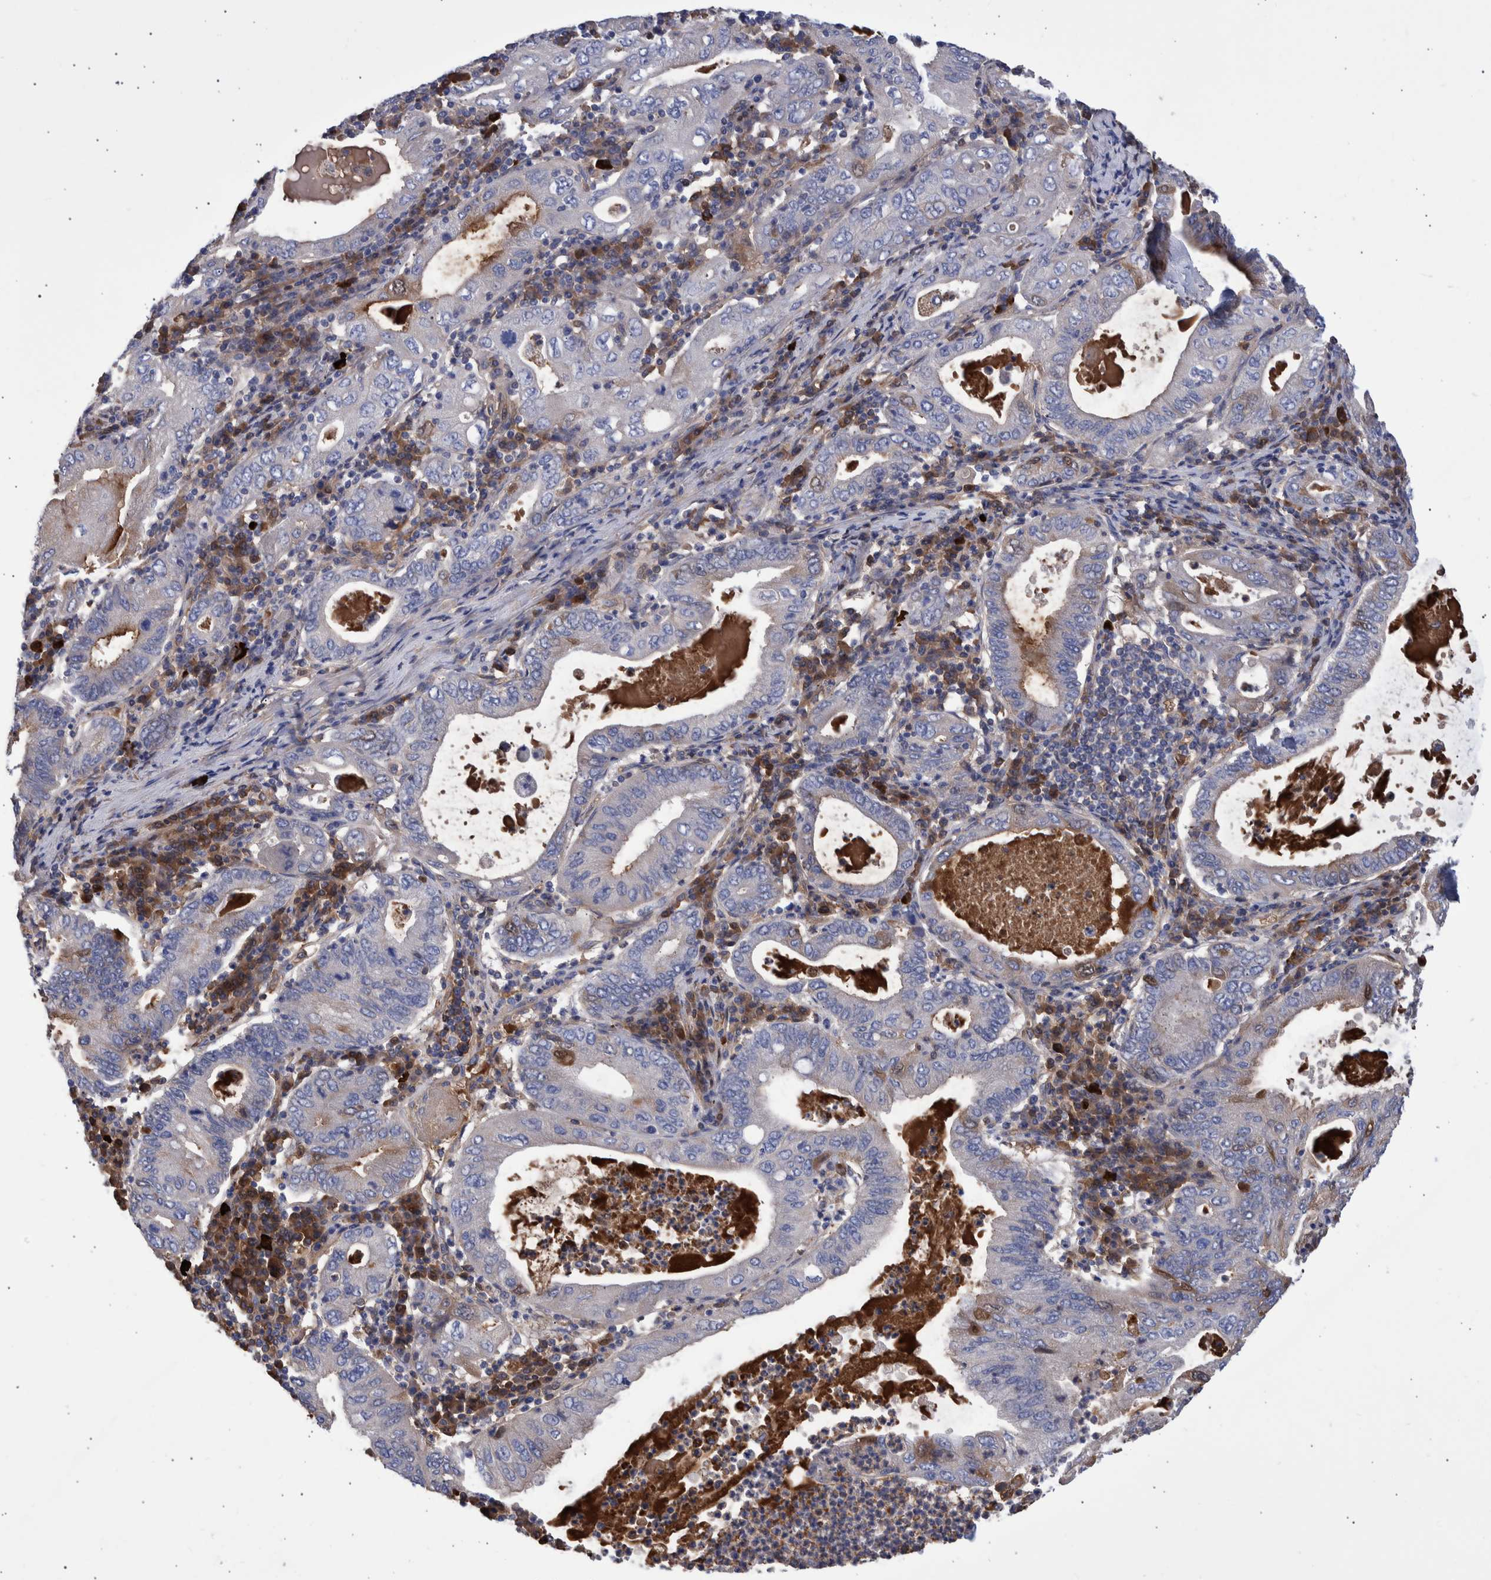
{"staining": {"intensity": "negative", "quantity": "none", "location": "none"}, "tissue": "stomach cancer", "cell_type": "Tumor cells", "image_type": "cancer", "snomed": [{"axis": "morphology", "description": "Normal tissue, NOS"}, {"axis": "morphology", "description": "Adenocarcinoma, NOS"}, {"axis": "topography", "description": "Esophagus"}, {"axis": "topography", "description": "Stomach, upper"}, {"axis": "topography", "description": "Peripheral nerve tissue"}], "caption": "The micrograph displays no significant expression in tumor cells of stomach cancer (adenocarcinoma). Nuclei are stained in blue.", "gene": "DLL4", "patient": {"sex": "male", "age": 62}}